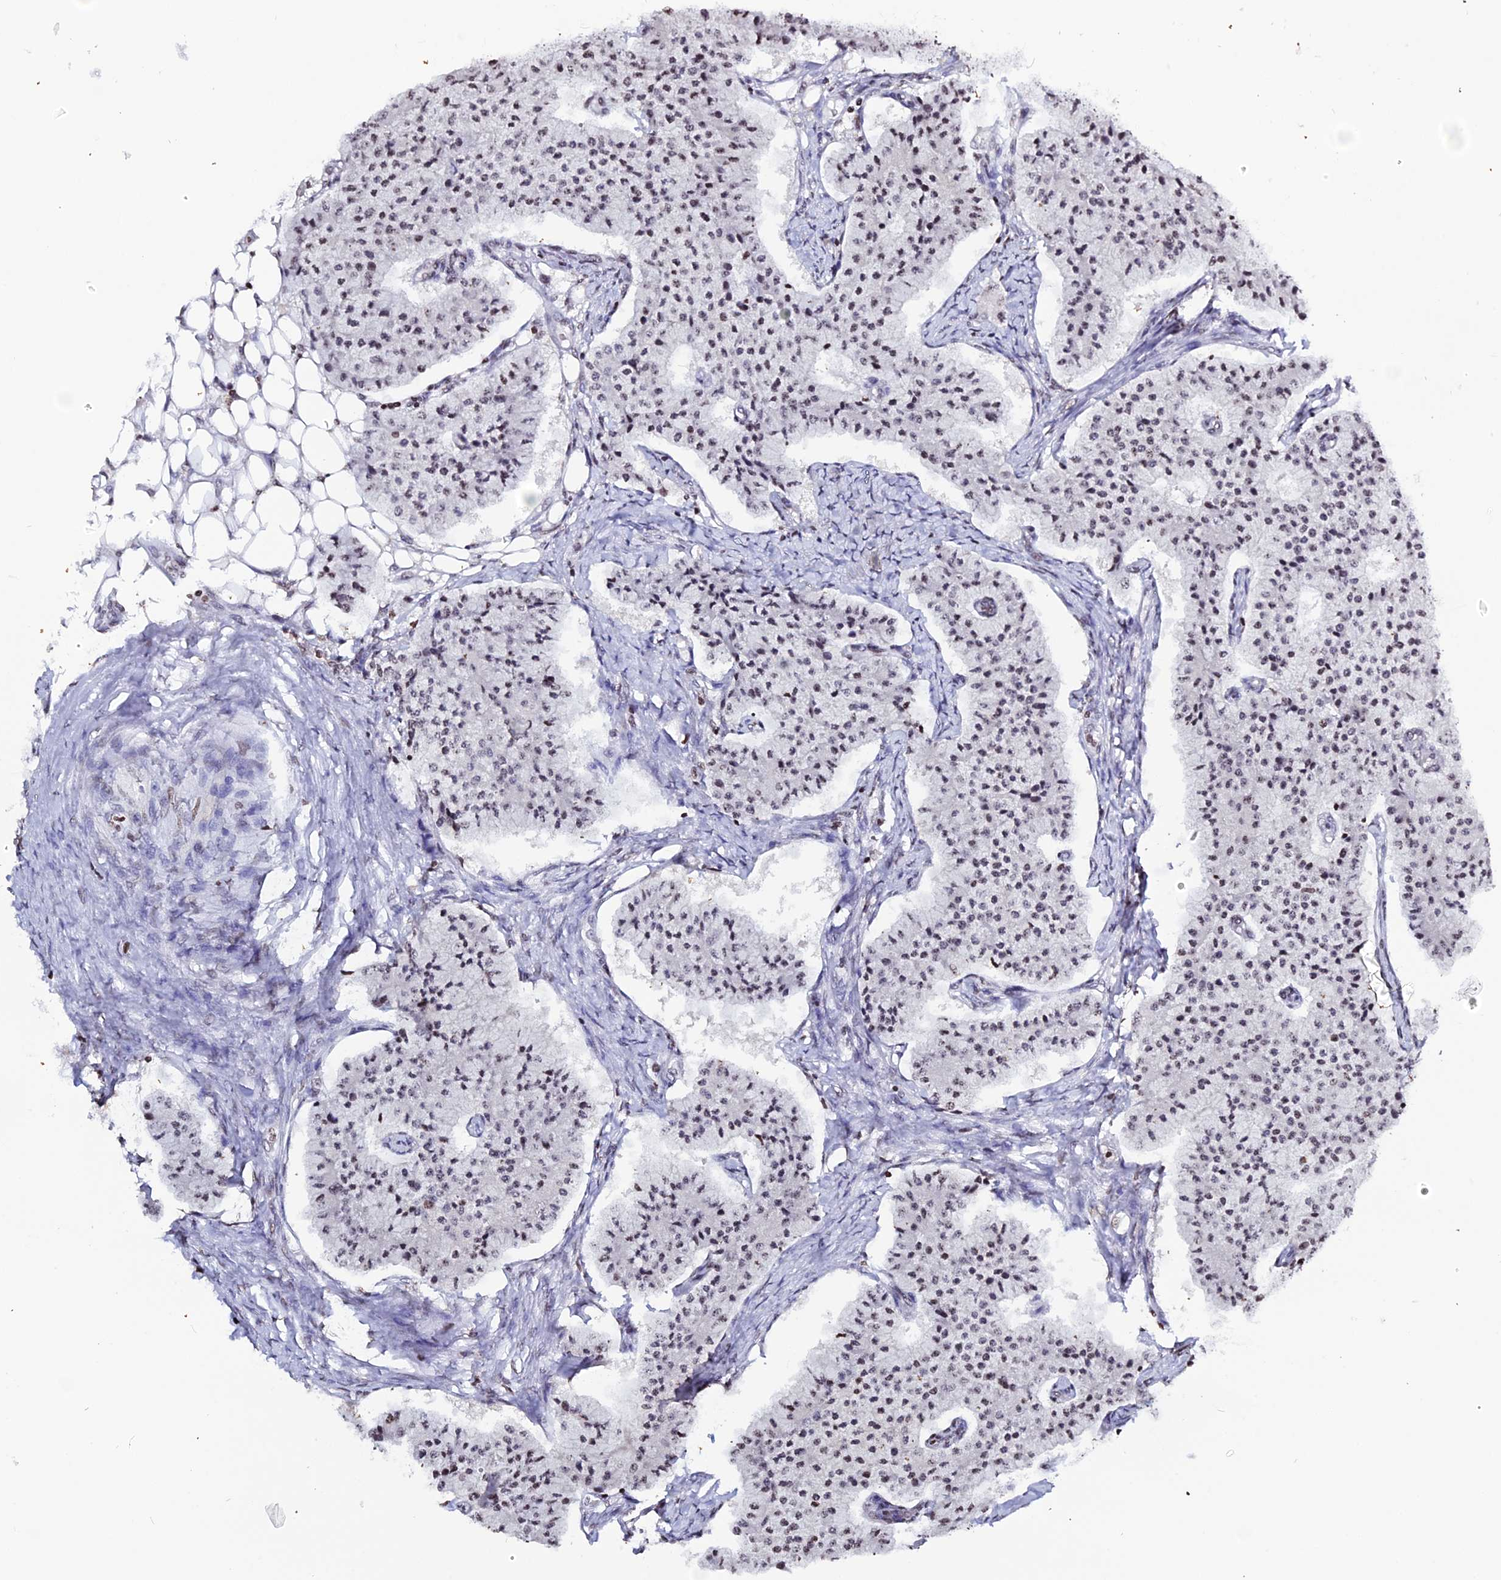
{"staining": {"intensity": "weak", "quantity": "25%-75%", "location": "nuclear"}, "tissue": "carcinoid", "cell_type": "Tumor cells", "image_type": "cancer", "snomed": [{"axis": "morphology", "description": "Carcinoid, malignant, NOS"}, {"axis": "topography", "description": "Colon"}], "caption": "The immunohistochemical stain labels weak nuclear positivity in tumor cells of carcinoid tissue.", "gene": "MACROH2A2", "patient": {"sex": "female", "age": 52}}